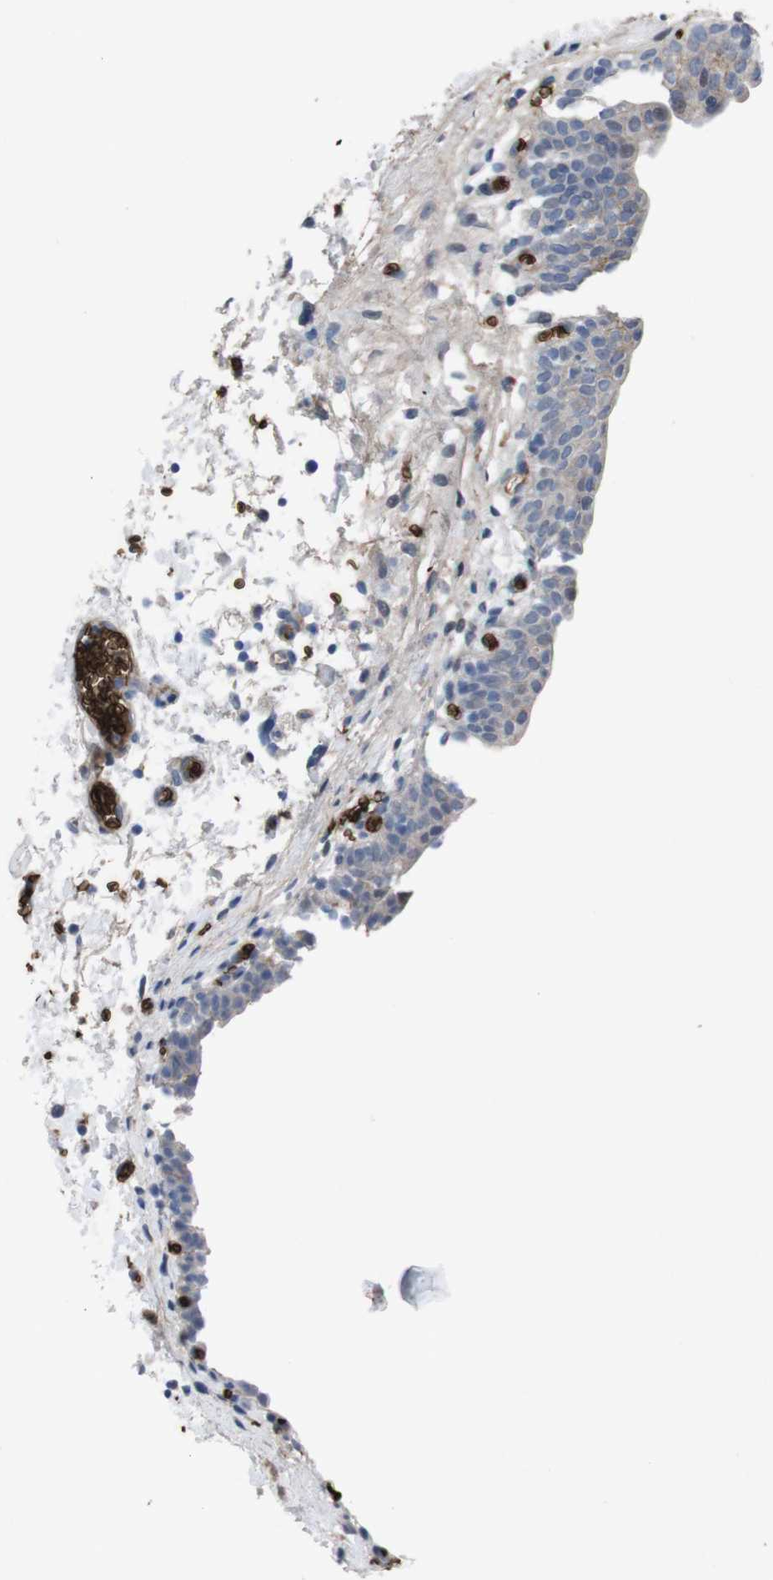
{"staining": {"intensity": "moderate", "quantity": "25%-75%", "location": "cytoplasmic/membranous"}, "tissue": "urinary bladder", "cell_type": "Urothelial cells", "image_type": "normal", "snomed": [{"axis": "morphology", "description": "Normal tissue, NOS"}, {"axis": "topography", "description": "Urinary bladder"}], "caption": "Urinary bladder stained with IHC shows moderate cytoplasmic/membranous expression in about 25%-75% of urothelial cells.", "gene": "SPTB", "patient": {"sex": "male", "age": 55}}